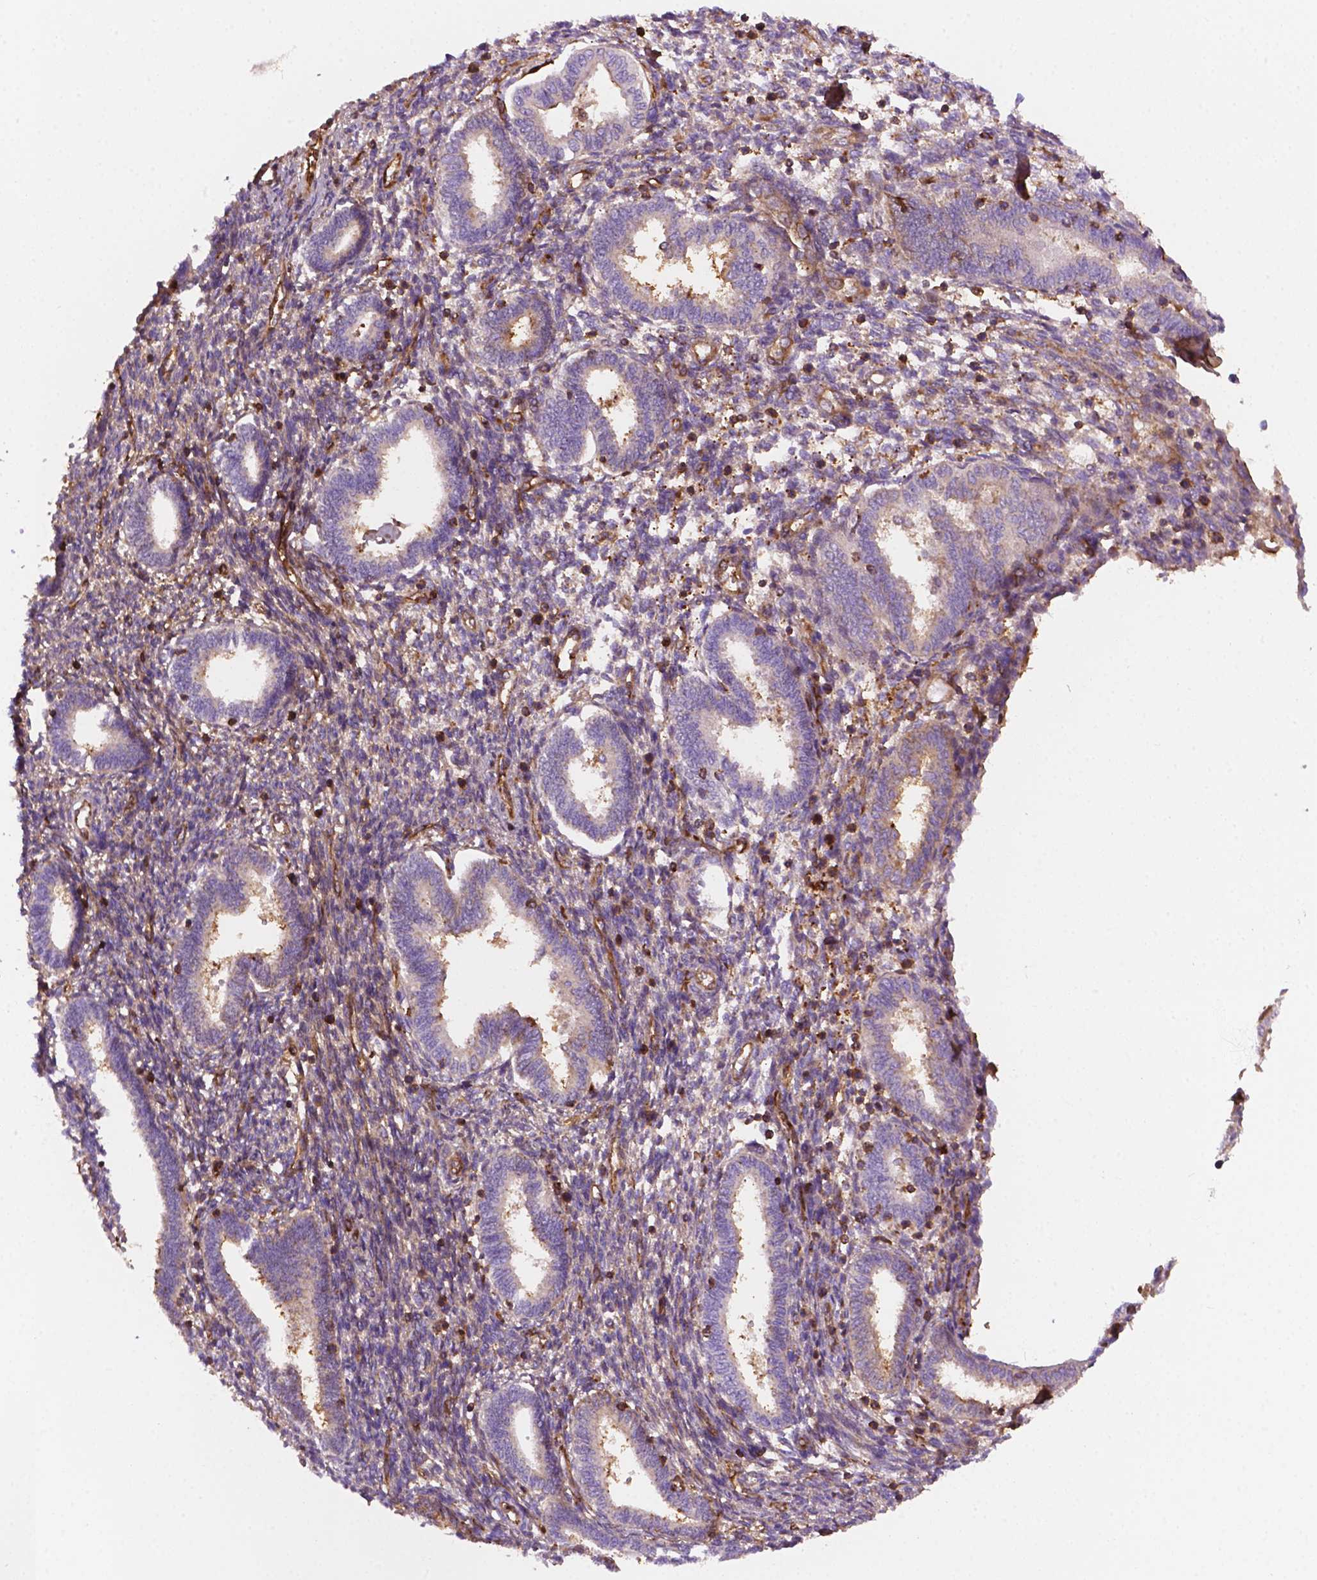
{"staining": {"intensity": "moderate", "quantity": "<25%", "location": "cytoplasmic/membranous"}, "tissue": "endometrium", "cell_type": "Cells in endometrial stroma", "image_type": "normal", "snomed": [{"axis": "morphology", "description": "Normal tissue, NOS"}, {"axis": "topography", "description": "Endometrium"}], "caption": "Endometrium stained with a brown dye exhibits moderate cytoplasmic/membranous positive staining in approximately <25% of cells in endometrial stroma.", "gene": "DCN", "patient": {"sex": "female", "age": 42}}